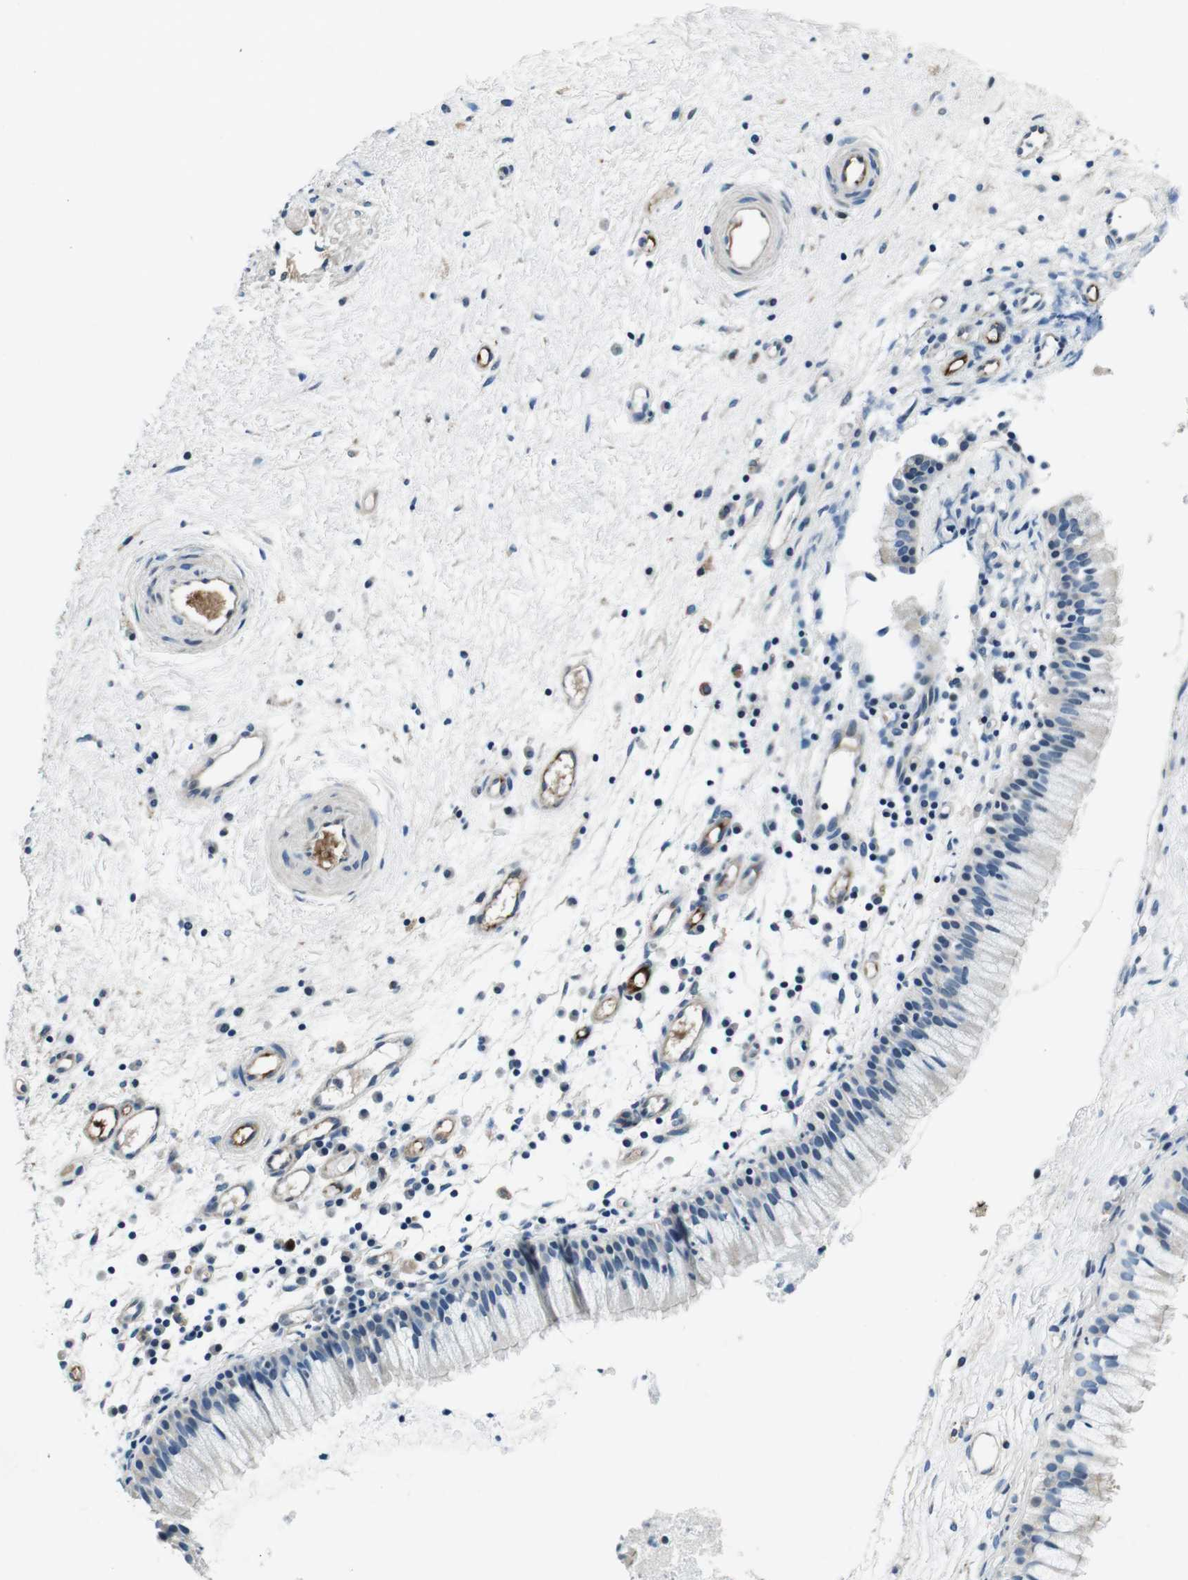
{"staining": {"intensity": "negative", "quantity": "none", "location": "none"}, "tissue": "nasopharynx", "cell_type": "Respiratory epithelial cells", "image_type": "normal", "snomed": [{"axis": "morphology", "description": "Normal tissue, NOS"}, {"axis": "topography", "description": "Nasopharynx"}], "caption": "This micrograph is of benign nasopharynx stained with immunohistochemistry (IHC) to label a protein in brown with the nuclei are counter-stained blue. There is no staining in respiratory epithelial cells. The staining was performed using DAB (3,3'-diaminobenzidine) to visualize the protein expression in brown, while the nuclei were stained in blue with hematoxylin (Magnification: 20x).", "gene": "KCNJ5", "patient": {"sex": "male", "age": 21}}